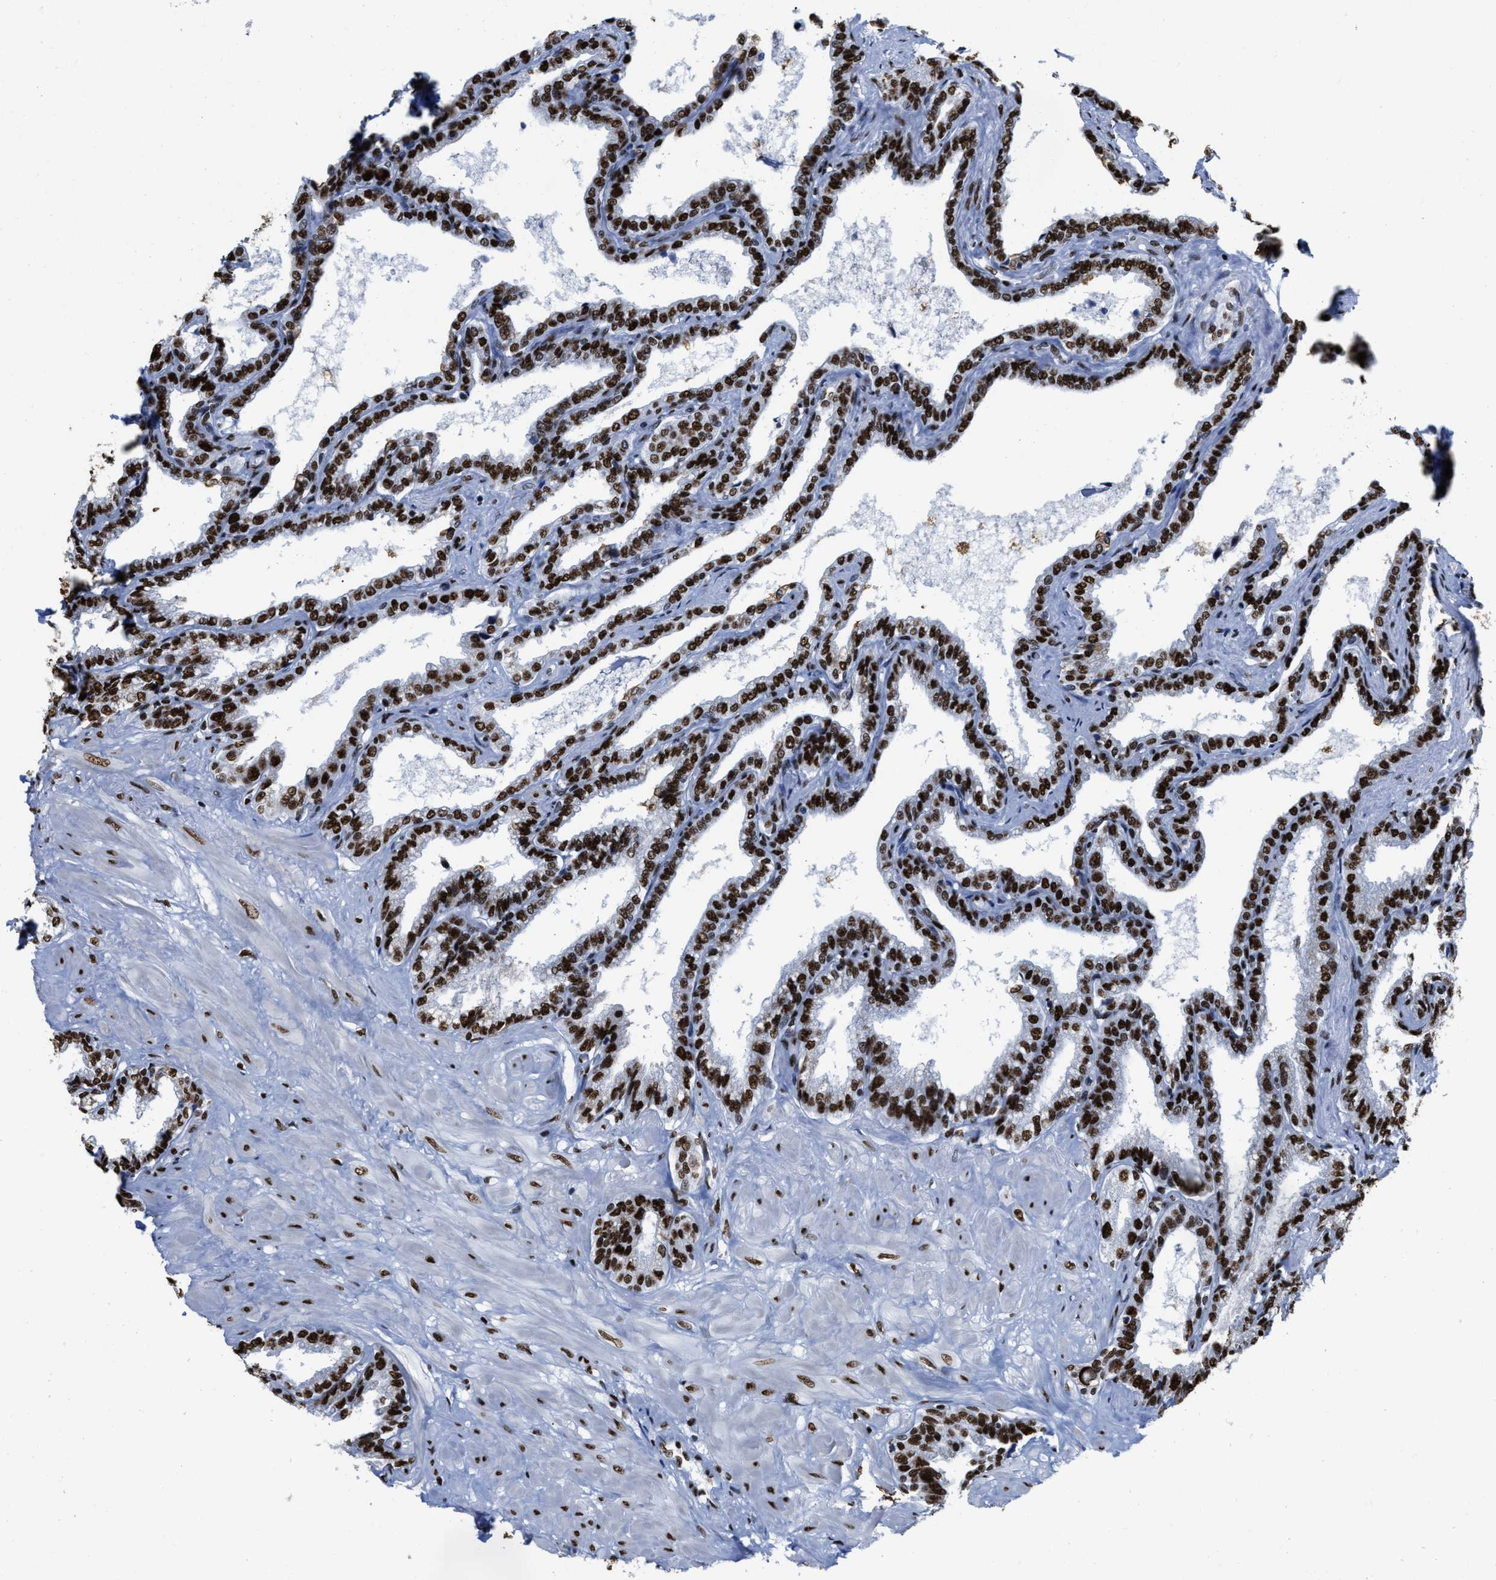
{"staining": {"intensity": "strong", "quantity": ">75%", "location": "nuclear"}, "tissue": "seminal vesicle", "cell_type": "Glandular cells", "image_type": "normal", "snomed": [{"axis": "morphology", "description": "Normal tissue, NOS"}, {"axis": "topography", "description": "Seminal veicle"}], "caption": "Seminal vesicle stained for a protein exhibits strong nuclear positivity in glandular cells. Ihc stains the protein in brown and the nuclei are stained blue.", "gene": "SMARCC2", "patient": {"sex": "male", "age": 46}}